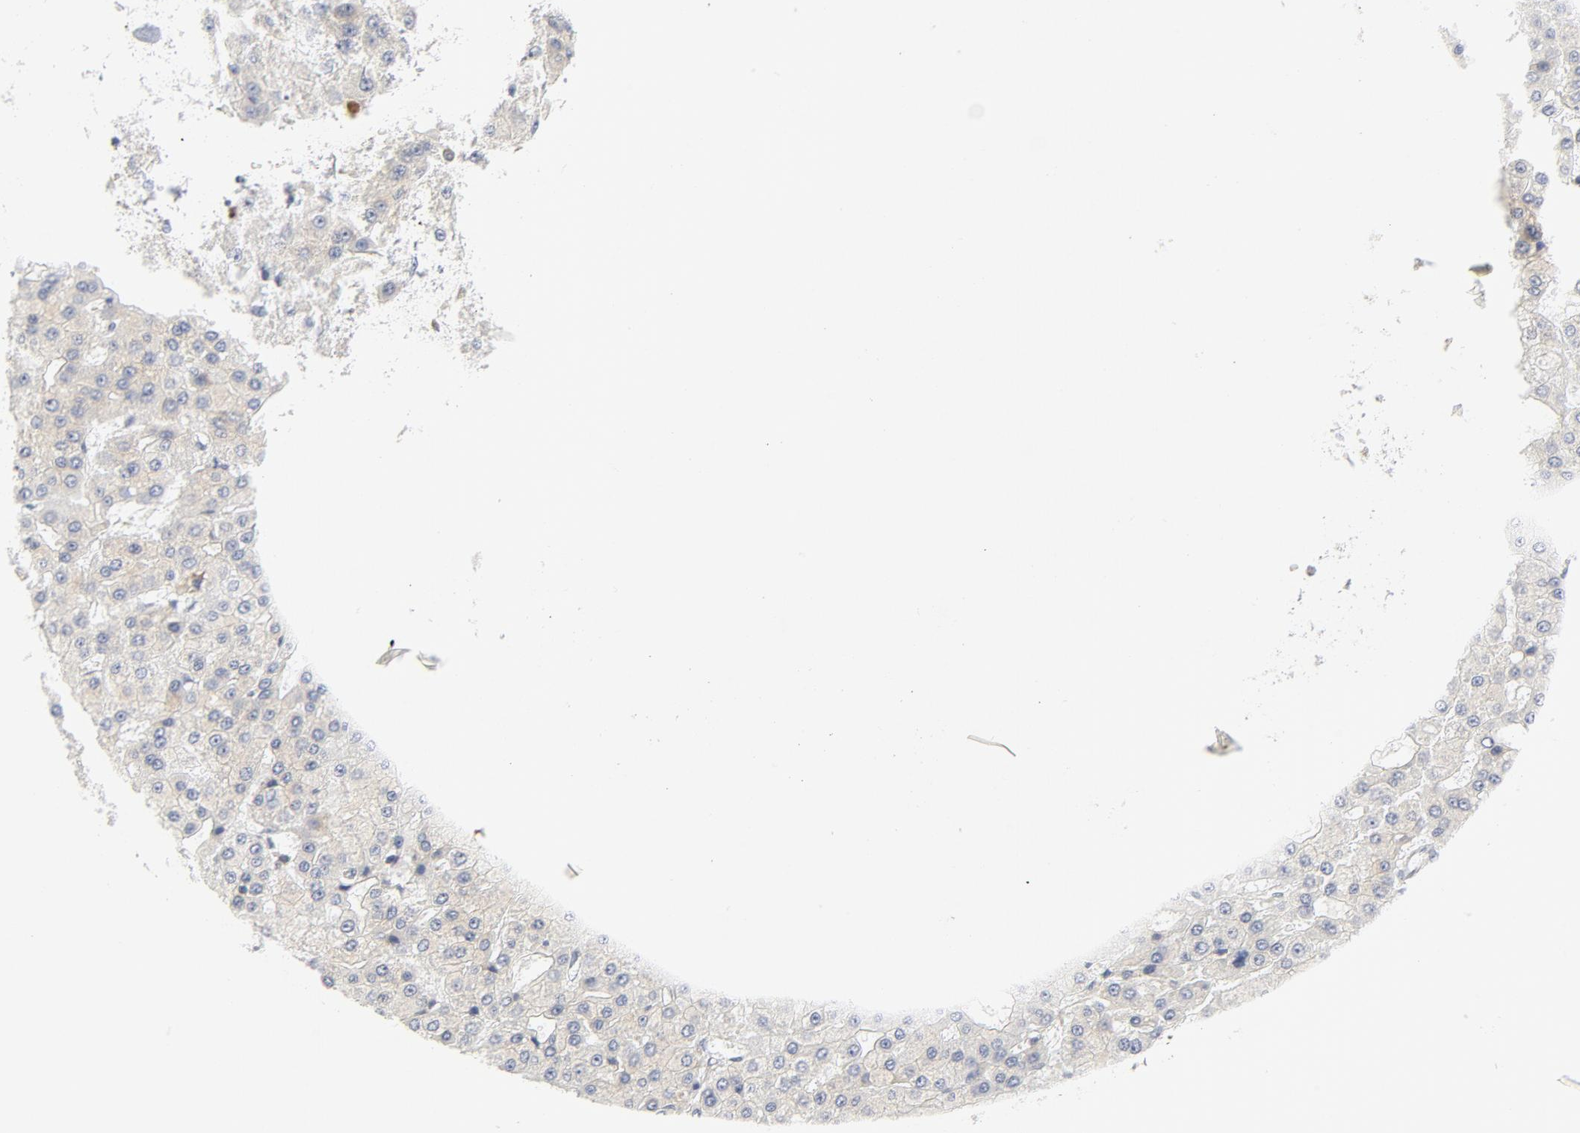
{"staining": {"intensity": "weak", "quantity": "25%-75%", "location": "cytoplasmic/membranous"}, "tissue": "liver cancer", "cell_type": "Tumor cells", "image_type": "cancer", "snomed": [{"axis": "morphology", "description": "Carcinoma, Hepatocellular, NOS"}, {"axis": "topography", "description": "Liver"}], "caption": "This histopathology image exhibits immunohistochemistry staining of human hepatocellular carcinoma (liver), with low weak cytoplasmic/membranous positivity in approximately 25%-75% of tumor cells.", "gene": "LRP6", "patient": {"sex": "male", "age": 47}}